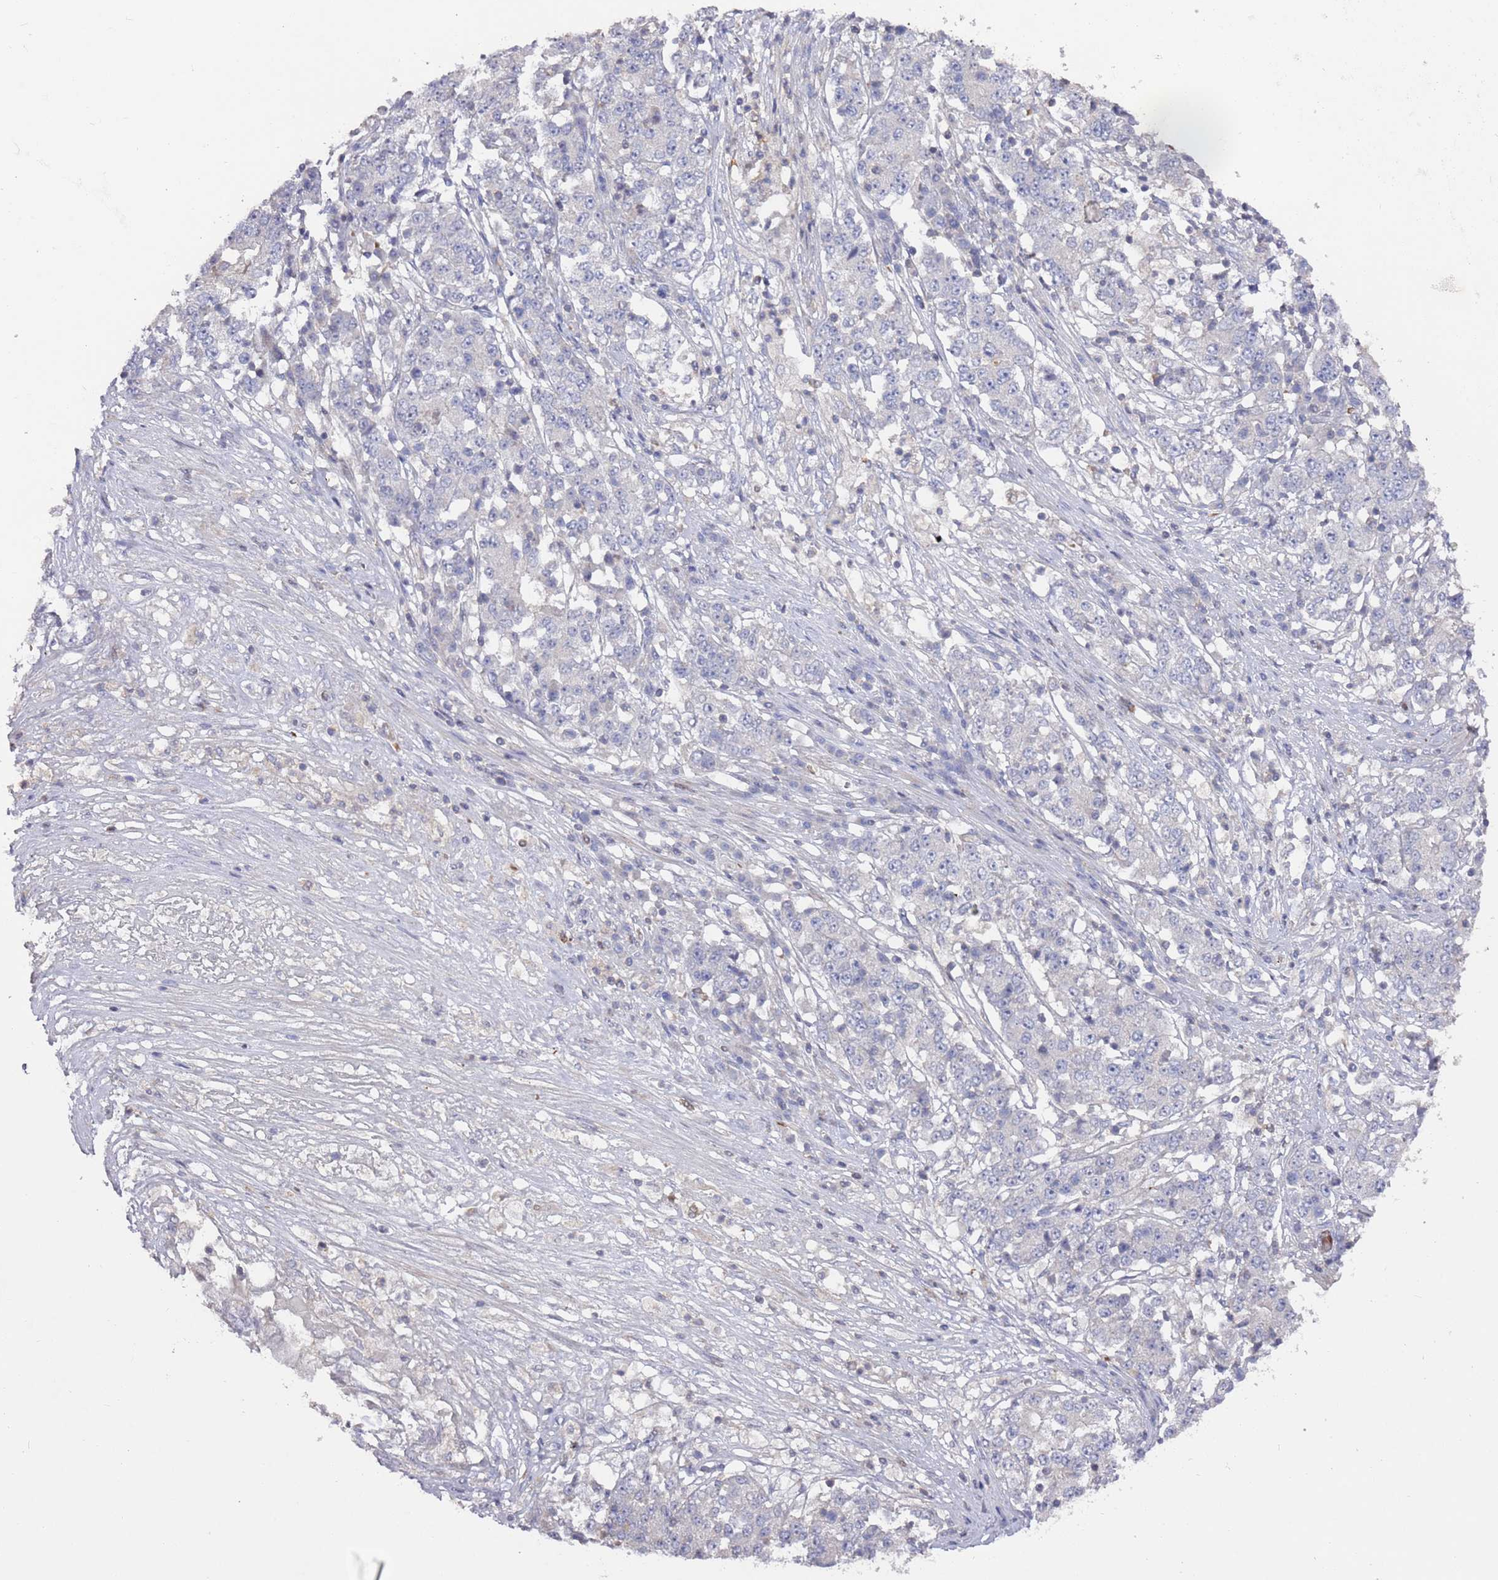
{"staining": {"intensity": "negative", "quantity": "none", "location": "none"}, "tissue": "stomach cancer", "cell_type": "Tumor cells", "image_type": "cancer", "snomed": [{"axis": "morphology", "description": "Adenocarcinoma, NOS"}, {"axis": "topography", "description": "Stomach"}], "caption": "The histopathology image displays no staining of tumor cells in stomach adenocarcinoma.", "gene": "LACC1", "patient": {"sex": "male", "age": 59}}